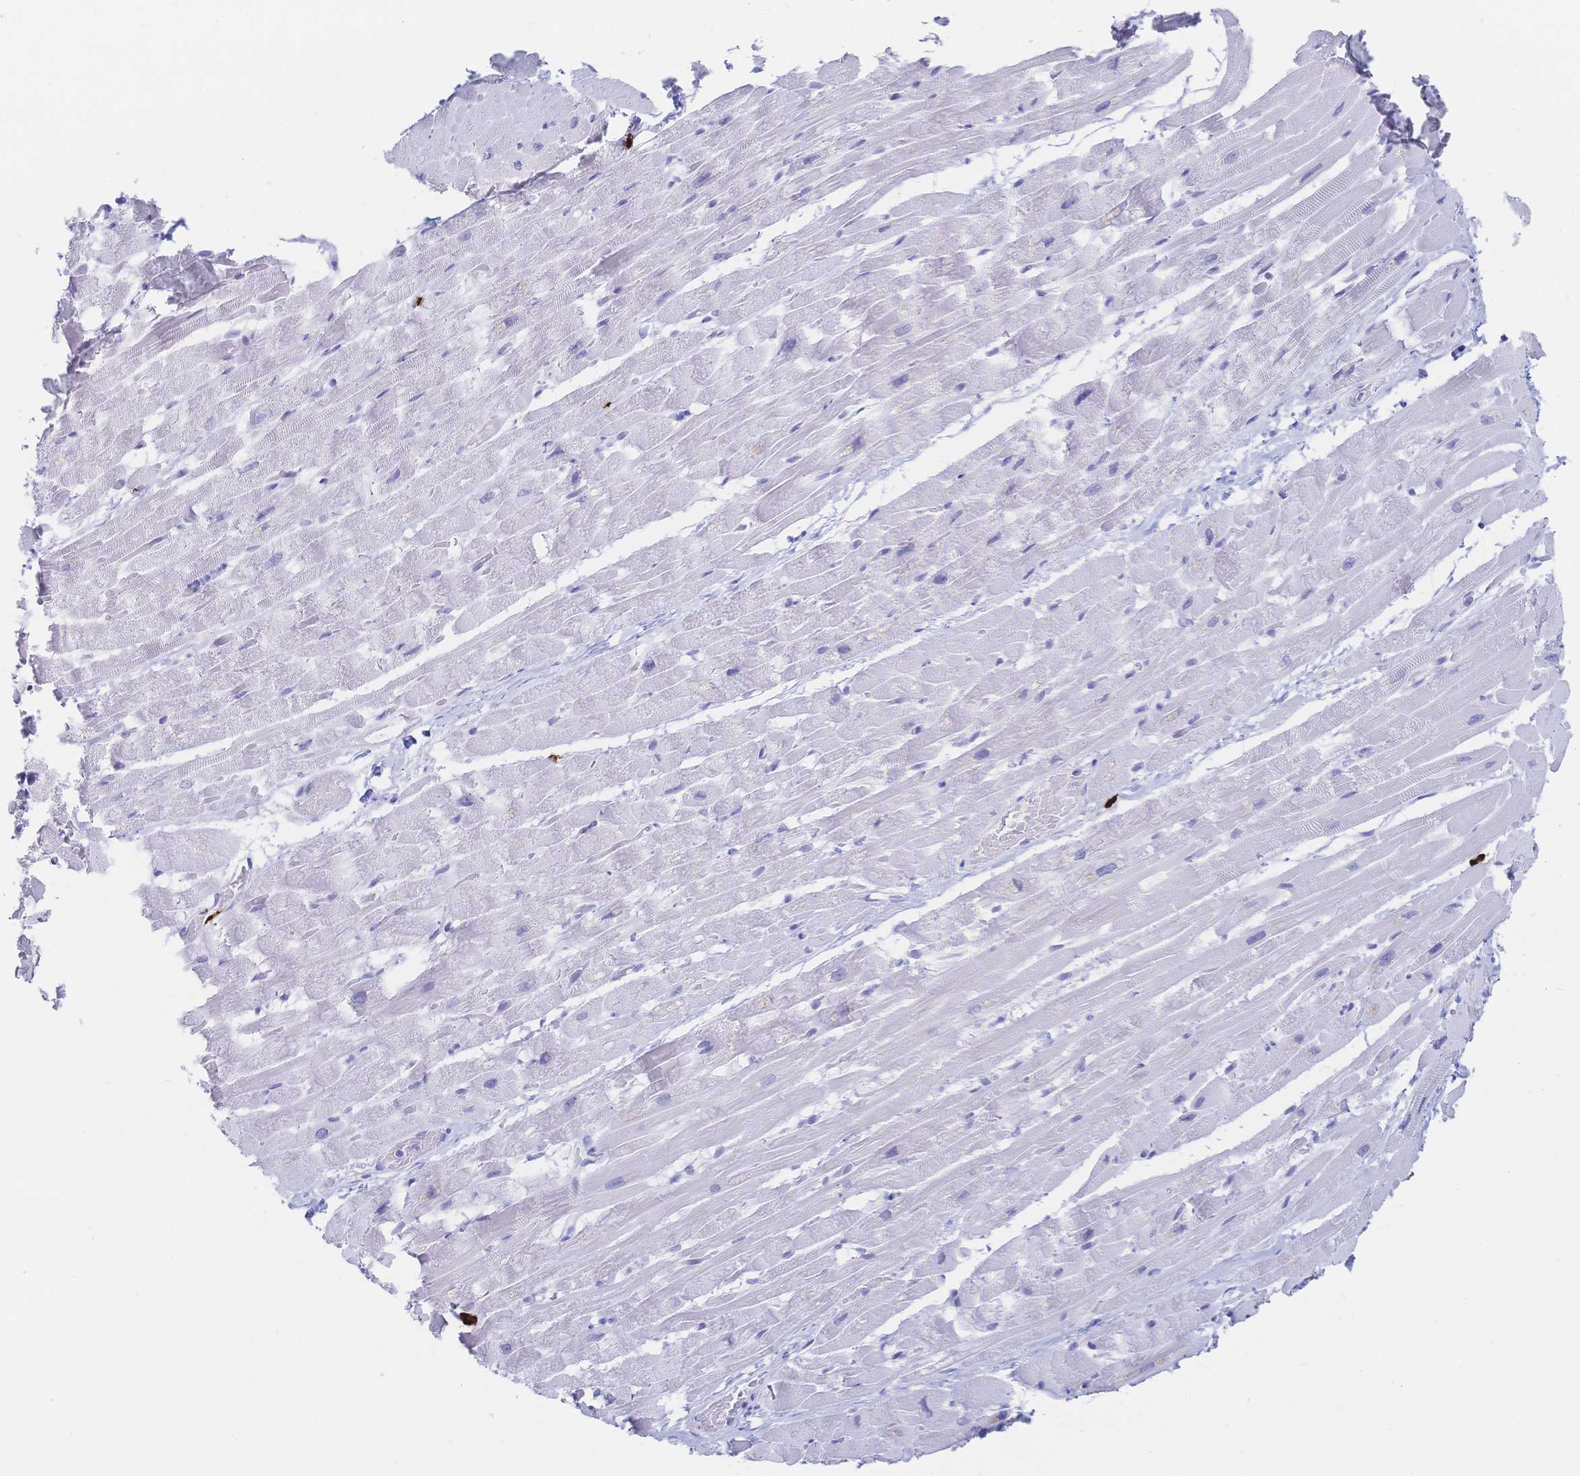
{"staining": {"intensity": "negative", "quantity": "none", "location": "none"}, "tissue": "heart muscle", "cell_type": "Cardiomyocytes", "image_type": "normal", "snomed": [{"axis": "morphology", "description": "Normal tissue, NOS"}, {"axis": "topography", "description": "Heart"}], "caption": "Immunohistochemical staining of normal human heart muscle displays no significant staining in cardiomyocytes. (DAB (3,3'-diaminobenzidine) immunohistochemistry with hematoxylin counter stain).", "gene": "IL2RB", "patient": {"sex": "male", "age": 37}}